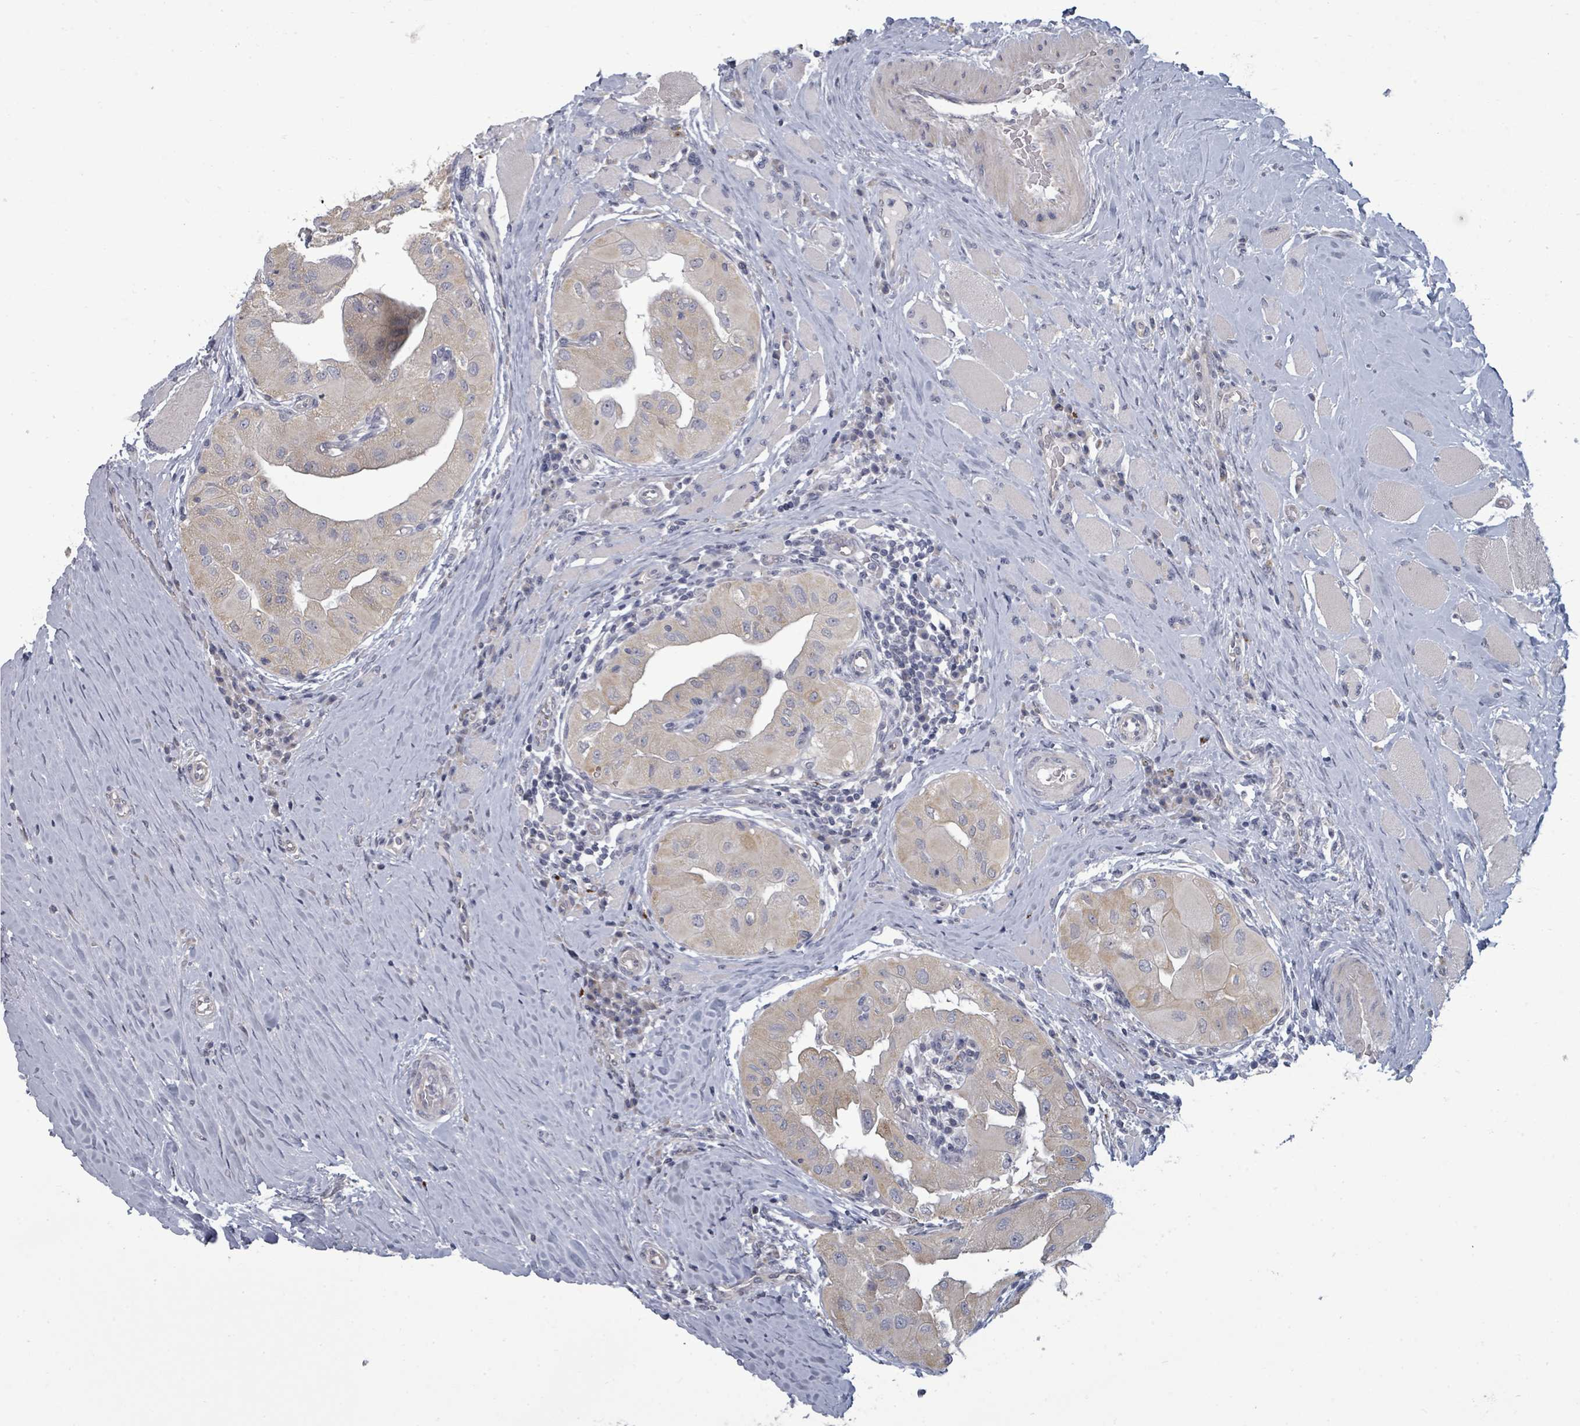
{"staining": {"intensity": "weak", "quantity": "25%-75%", "location": "cytoplasmic/membranous"}, "tissue": "thyroid cancer", "cell_type": "Tumor cells", "image_type": "cancer", "snomed": [{"axis": "morphology", "description": "Papillary adenocarcinoma, NOS"}, {"axis": "topography", "description": "Thyroid gland"}], "caption": "Tumor cells demonstrate low levels of weak cytoplasmic/membranous staining in about 25%-75% of cells in human thyroid cancer (papillary adenocarcinoma).", "gene": "ASB12", "patient": {"sex": "female", "age": 59}}